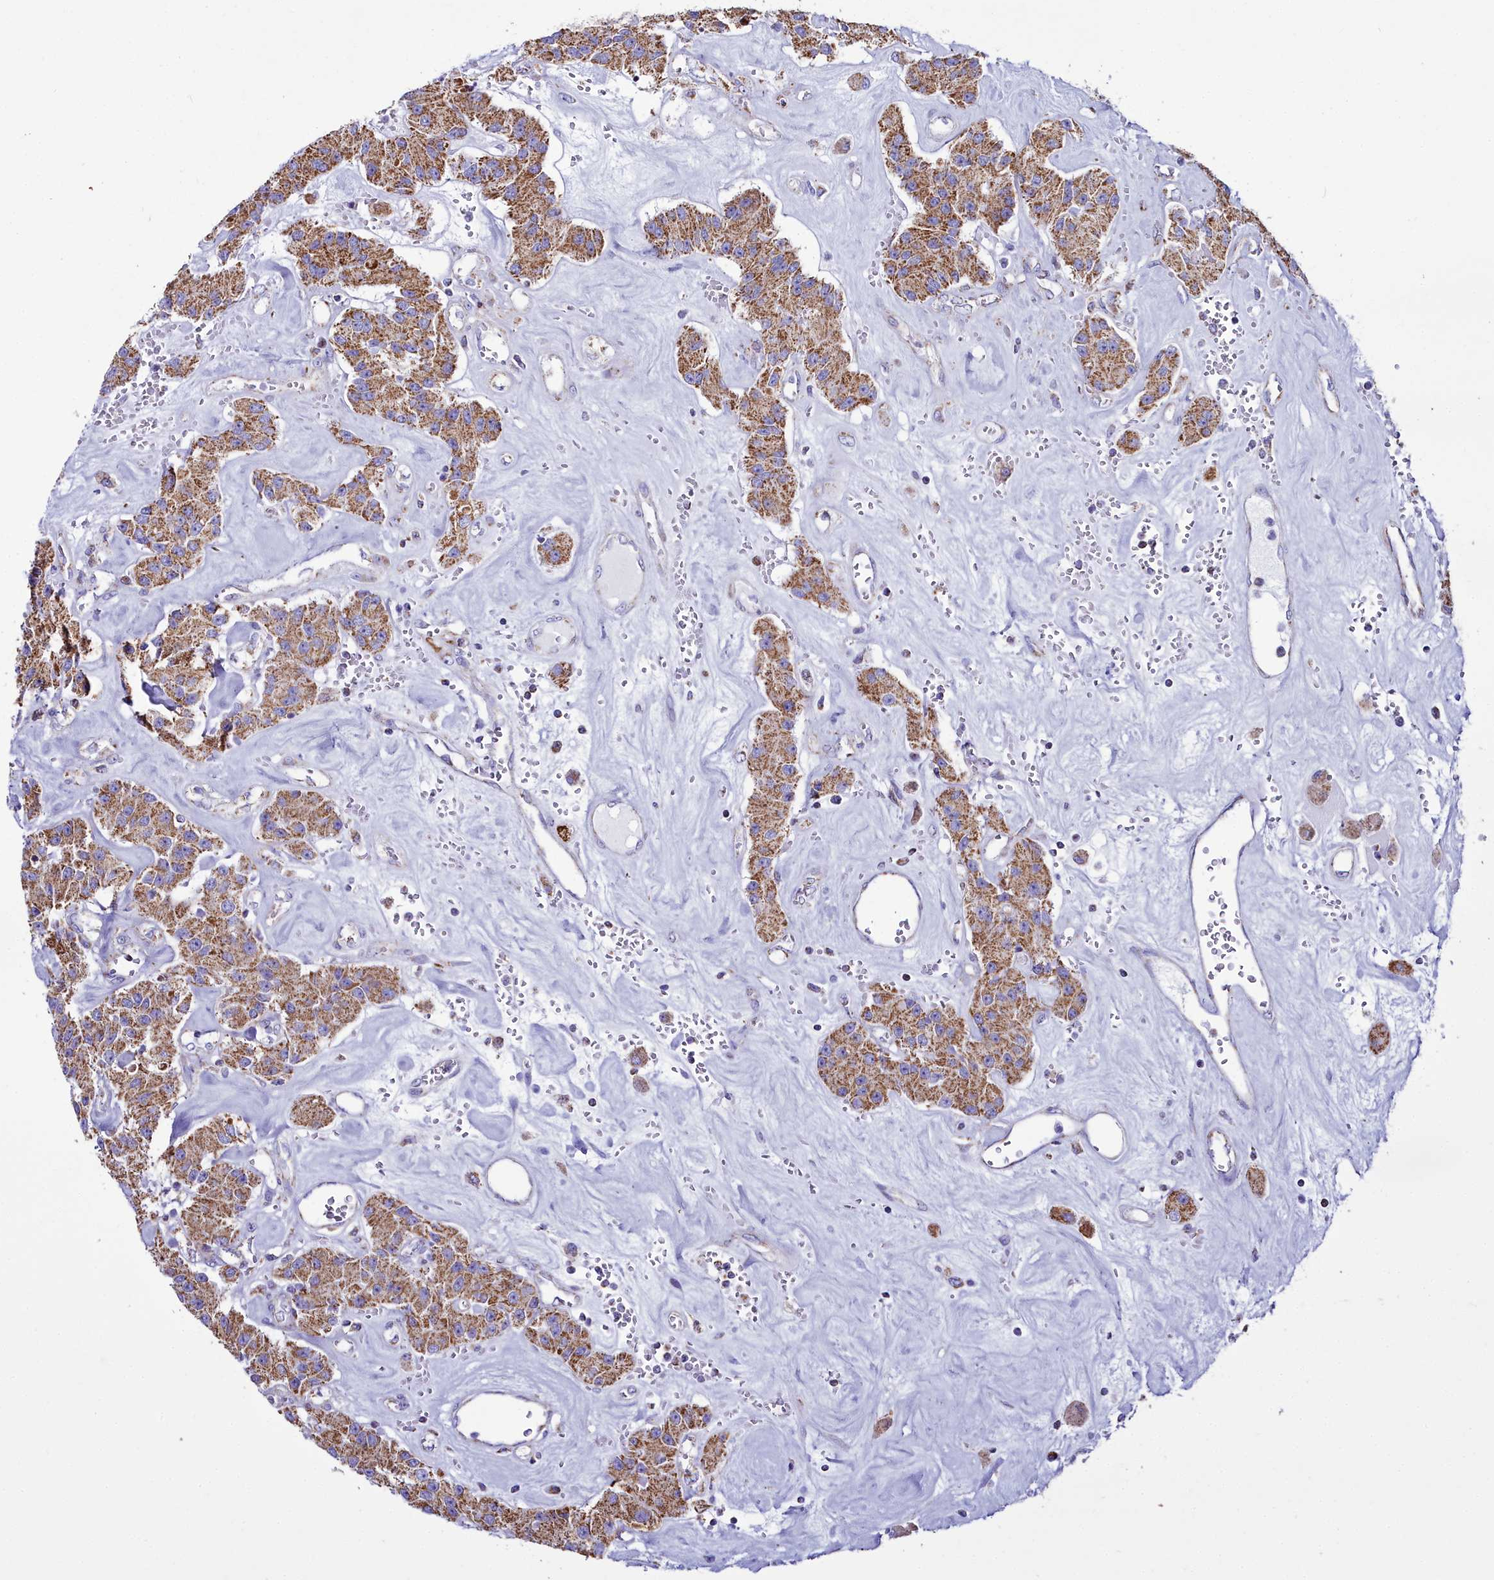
{"staining": {"intensity": "moderate", "quantity": ">75%", "location": "cytoplasmic/membranous"}, "tissue": "carcinoid", "cell_type": "Tumor cells", "image_type": "cancer", "snomed": [{"axis": "morphology", "description": "Carcinoid, malignant, NOS"}, {"axis": "topography", "description": "Pancreas"}], "caption": "The histopathology image exhibits a brown stain indicating the presence of a protein in the cytoplasmic/membranous of tumor cells in carcinoid.", "gene": "WDFY3", "patient": {"sex": "male", "age": 41}}